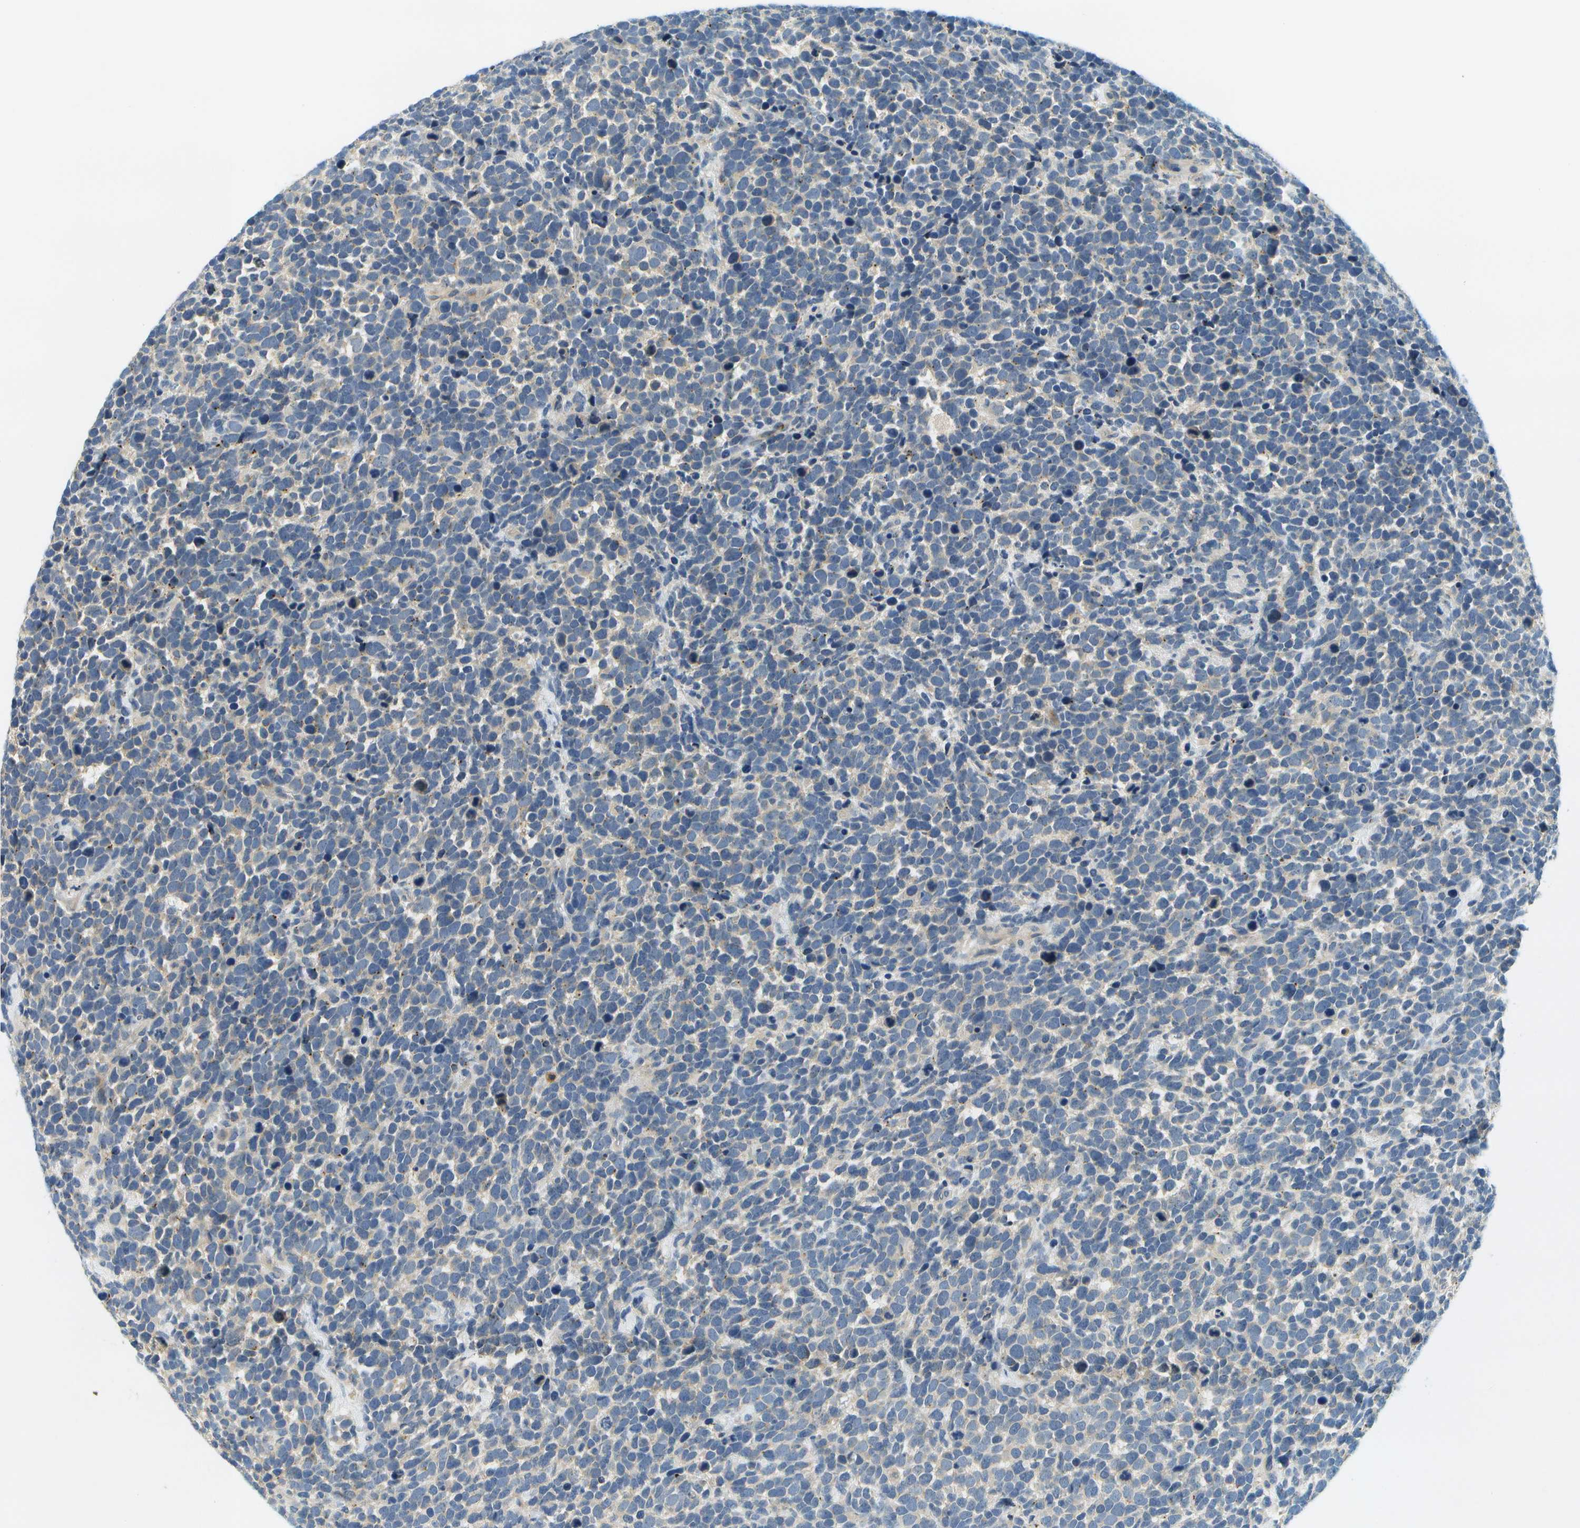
{"staining": {"intensity": "weak", "quantity": "<25%", "location": "cytoplasmic/membranous"}, "tissue": "urothelial cancer", "cell_type": "Tumor cells", "image_type": "cancer", "snomed": [{"axis": "morphology", "description": "Urothelial carcinoma, High grade"}, {"axis": "topography", "description": "Urinary bladder"}], "caption": "A histopathology image of human urothelial carcinoma (high-grade) is negative for staining in tumor cells.", "gene": "RASGRP2", "patient": {"sex": "female", "age": 82}}